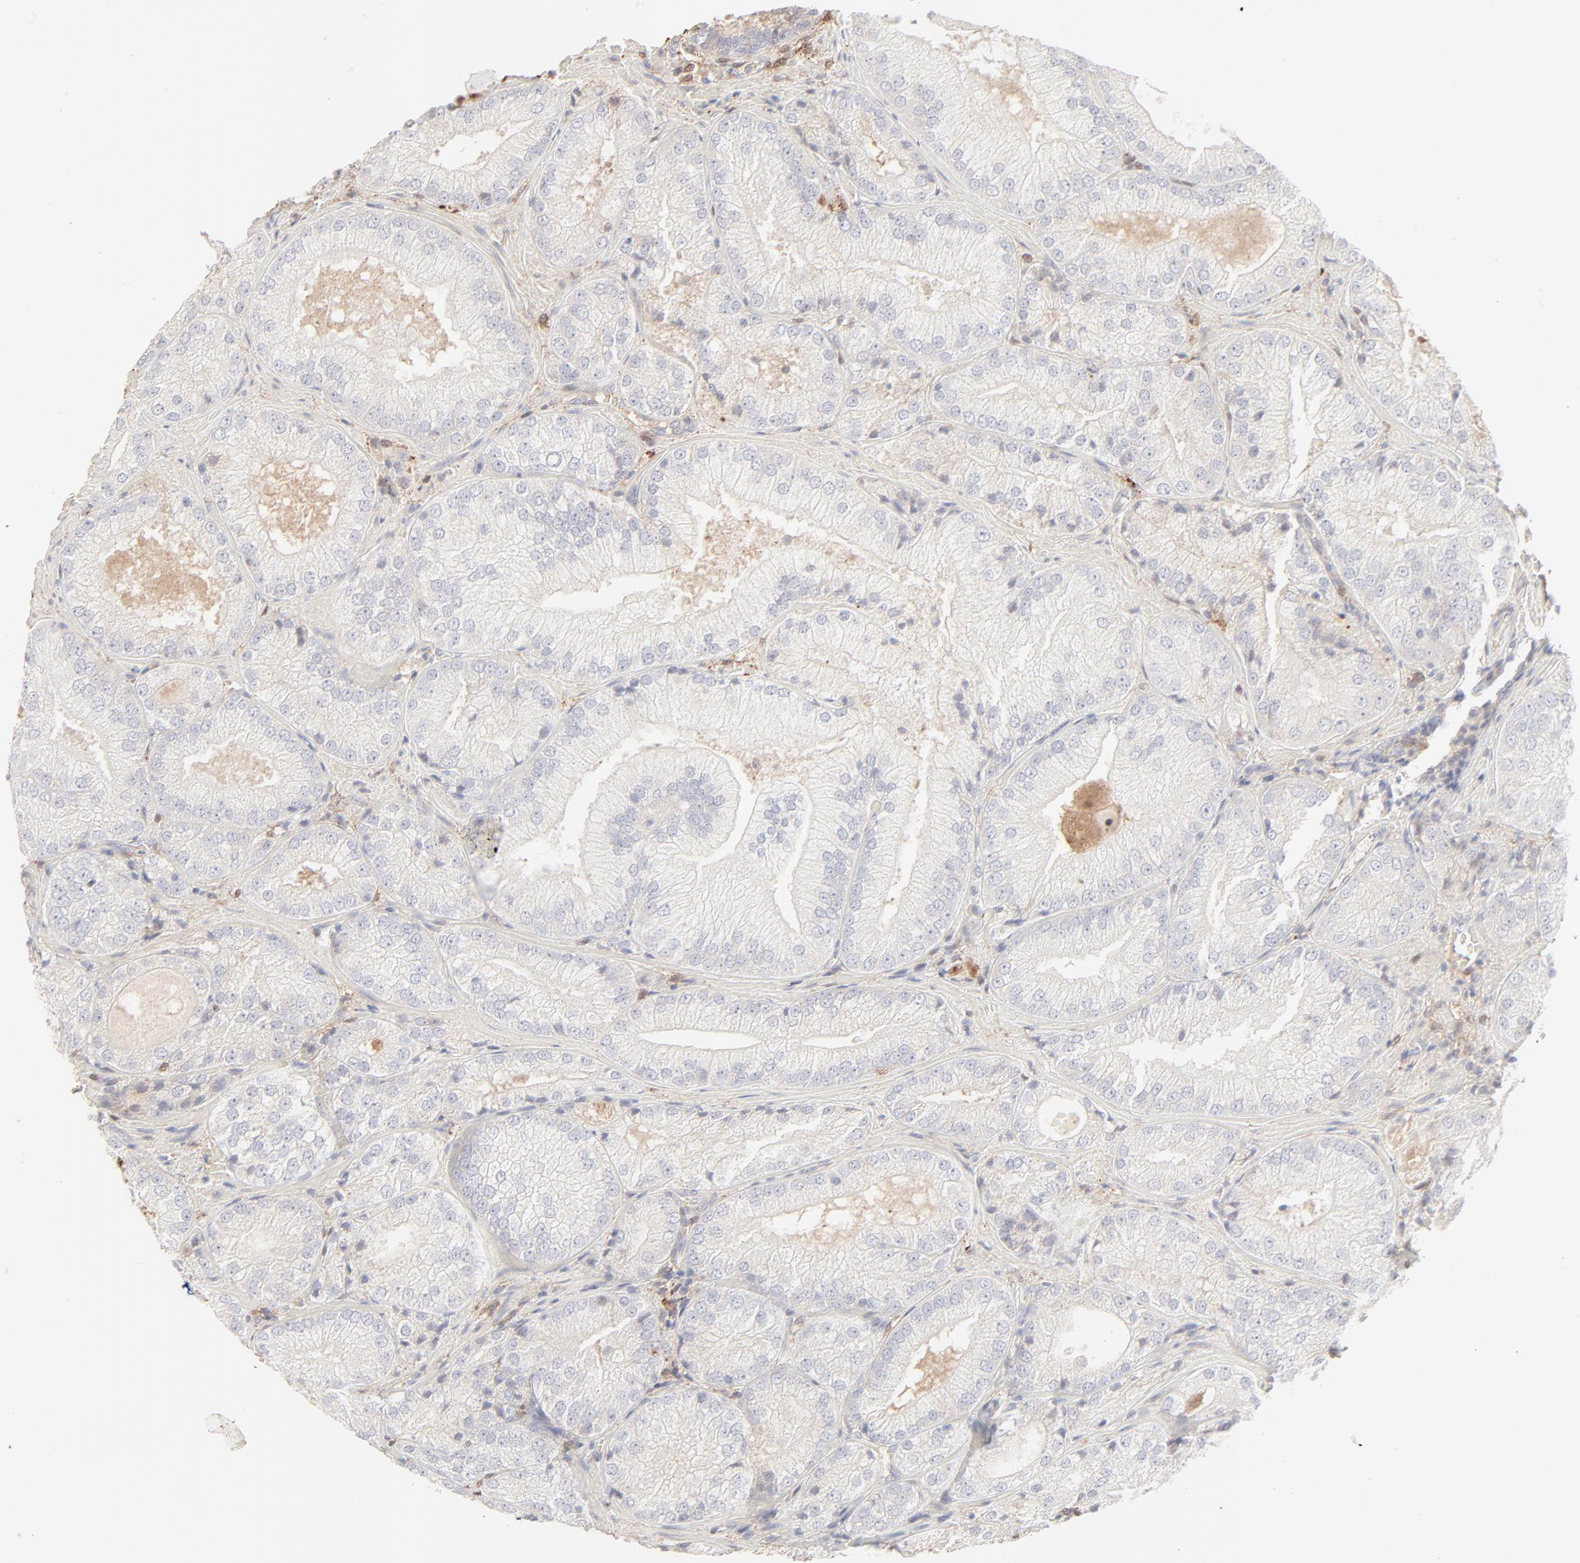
{"staining": {"intensity": "negative", "quantity": "none", "location": "none"}, "tissue": "prostate cancer", "cell_type": "Tumor cells", "image_type": "cancer", "snomed": [{"axis": "morphology", "description": "Adenocarcinoma, Low grade"}, {"axis": "topography", "description": "Prostate"}], "caption": "A micrograph of prostate adenocarcinoma (low-grade) stained for a protein demonstrates no brown staining in tumor cells. (Brightfield microscopy of DAB immunohistochemistry (IHC) at high magnification).", "gene": "LGALS2", "patient": {"sex": "male", "age": 60}}